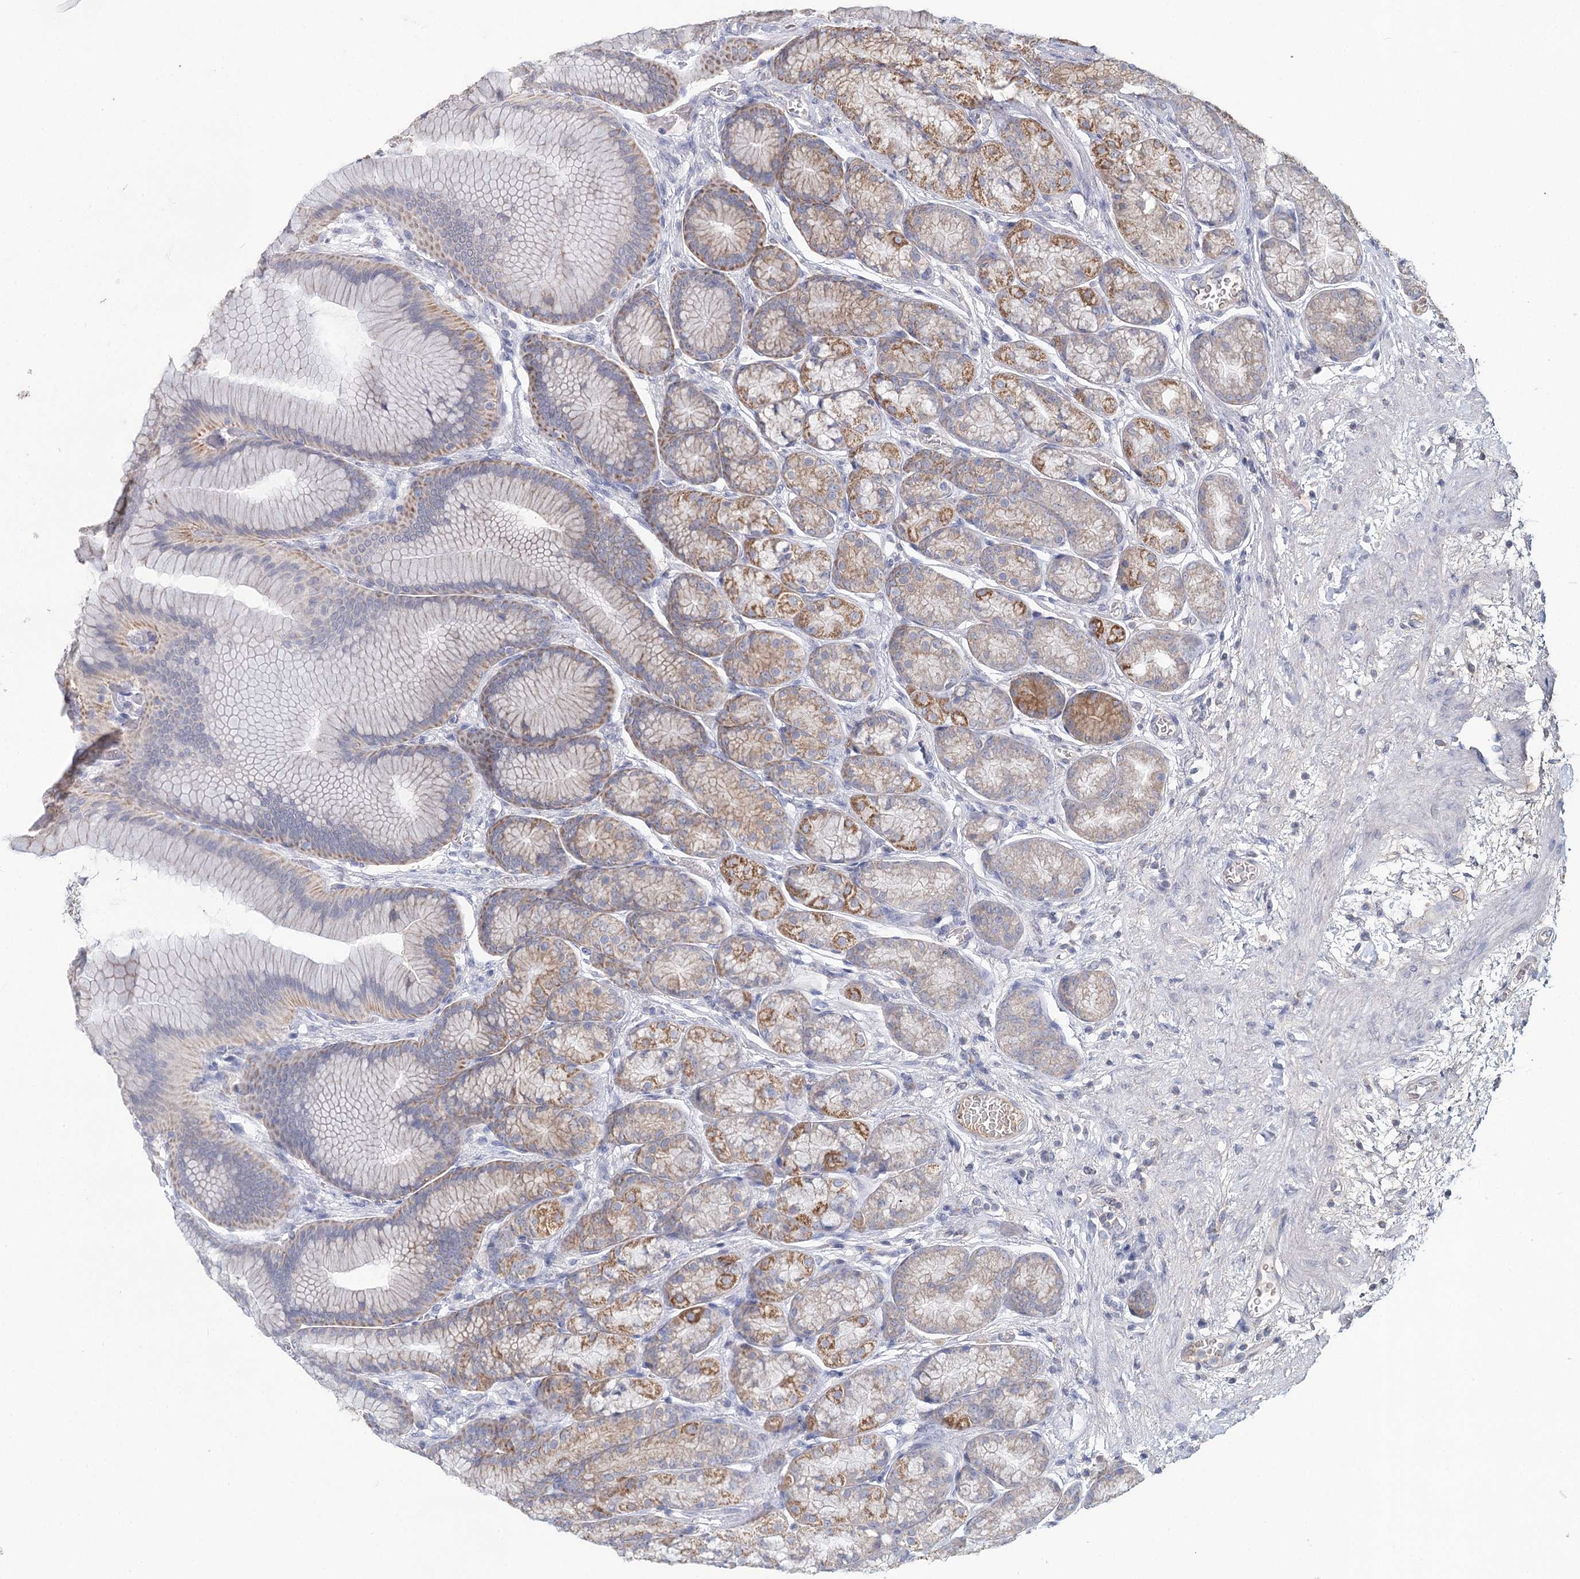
{"staining": {"intensity": "moderate", "quantity": "25%-75%", "location": "cytoplasmic/membranous"}, "tissue": "stomach", "cell_type": "Glandular cells", "image_type": "normal", "snomed": [{"axis": "morphology", "description": "Normal tissue, NOS"}, {"axis": "morphology", "description": "Adenocarcinoma, NOS"}, {"axis": "morphology", "description": "Adenocarcinoma, High grade"}, {"axis": "topography", "description": "Stomach, upper"}, {"axis": "topography", "description": "Stomach"}], "caption": "Stomach stained with immunohistochemistry (IHC) shows moderate cytoplasmic/membranous staining in approximately 25%-75% of glandular cells.", "gene": "ARHGAP44", "patient": {"sex": "female", "age": 65}}